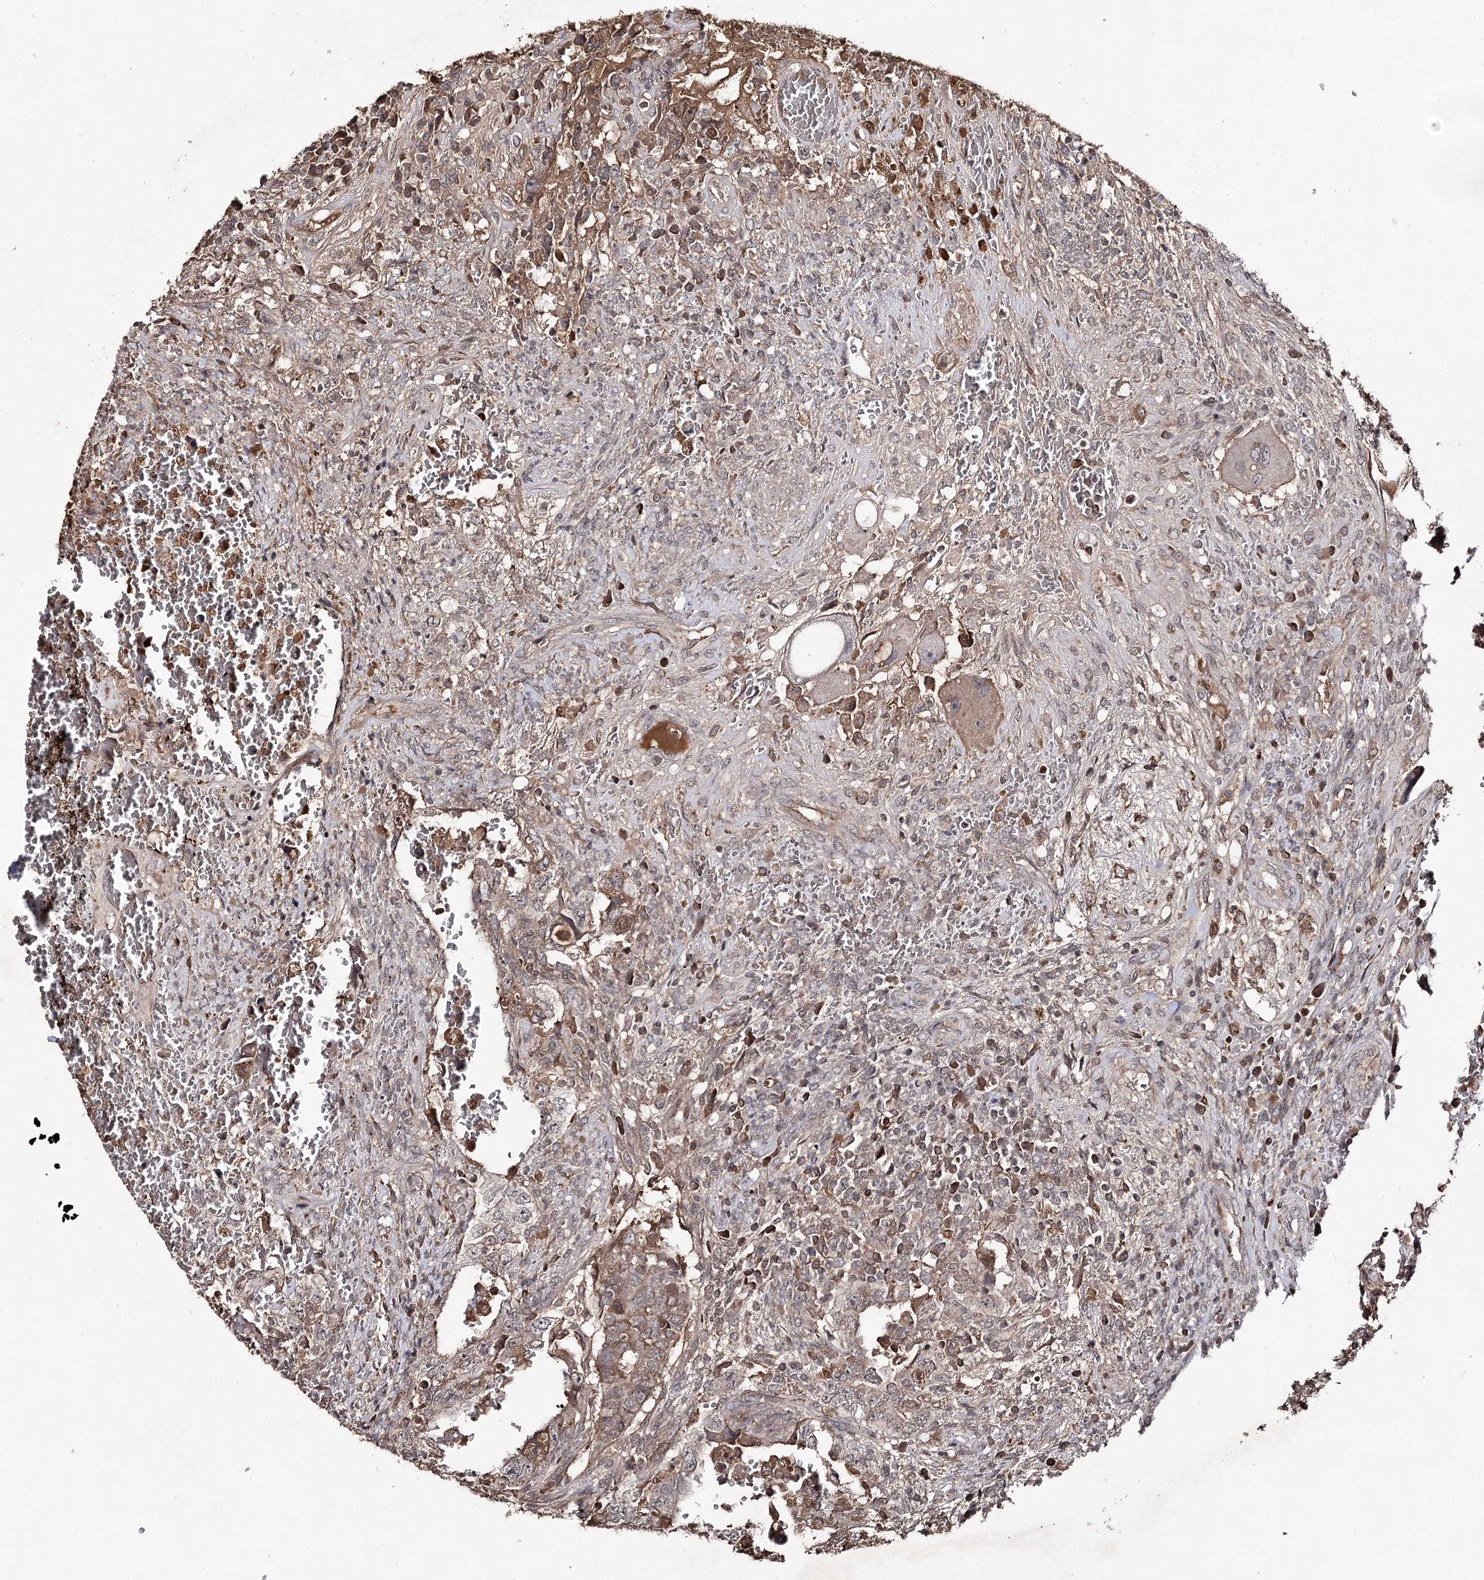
{"staining": {"intensity": "weak", "quantity": ">75%", "location": "cytoplasmic/membranous"}, "tissue": "testis cancer", "cell_type": "Tumor cells", "image_type": "cancer", "snomed": [{"axis": "morphology", "description": "Carcinoma, Embryonal, NOS"}, {"axis": "topography", "description": "Testis"}], "caption": "The photomicrograph shows staining of embryonal carcinoma (testis), revealing weak cytoplasmic/membranous protein expression (brown color) within tumor cells. (DAB (3,3'-diaminobenzidine) = brown stain, brightfield microscopy at high magnification).", "gene": "SYNGR3", "patient": {"sex": "male", "age": 26}}